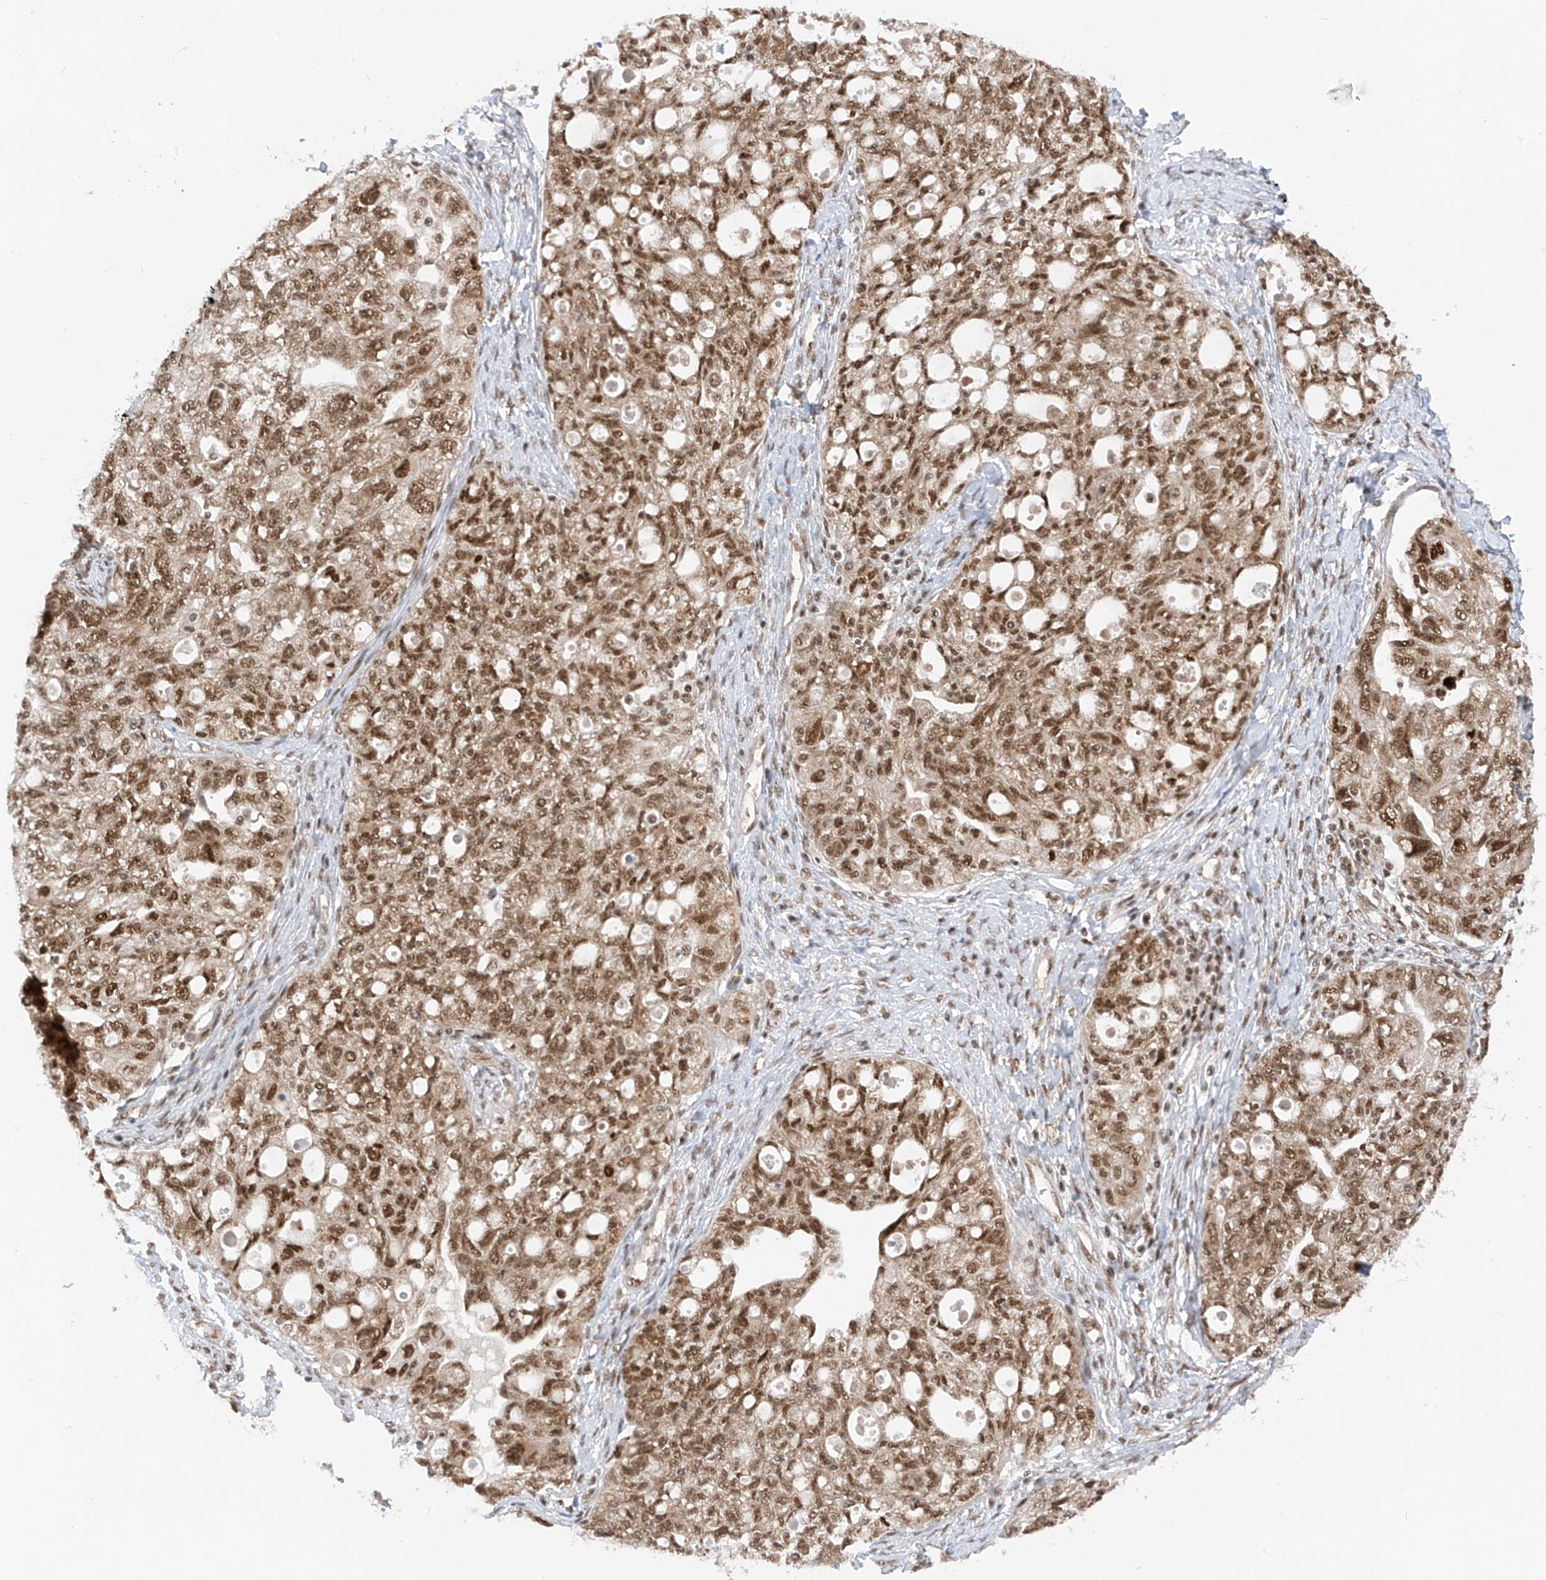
{"staining": {"intensity": "strong", "quantity": ">75%", "location": "cytoplasmic/membranous,nuclear"}, "tissue": "ovarian cancer", "cell_type": "Tumor cells", "image_type": "cancer", "snomed": [{"axis": "morphology", "description": "Carcinoma, NOS"}, {"axis": "morphology", "description": "Cystadenocarcinoma, serous, NOS"}, {"axis": "topography", "description": "Ovary"}], "caption": "Immunohistochemical staining of human serous cystadenocarcinoma (ovarian) displays high levels of strong cytoplasmic/membranous and nuclear expression in about >75% of tumor cells.", "gene": "AURKAIP1", "patient": {"sex": "female", "age": 69}}